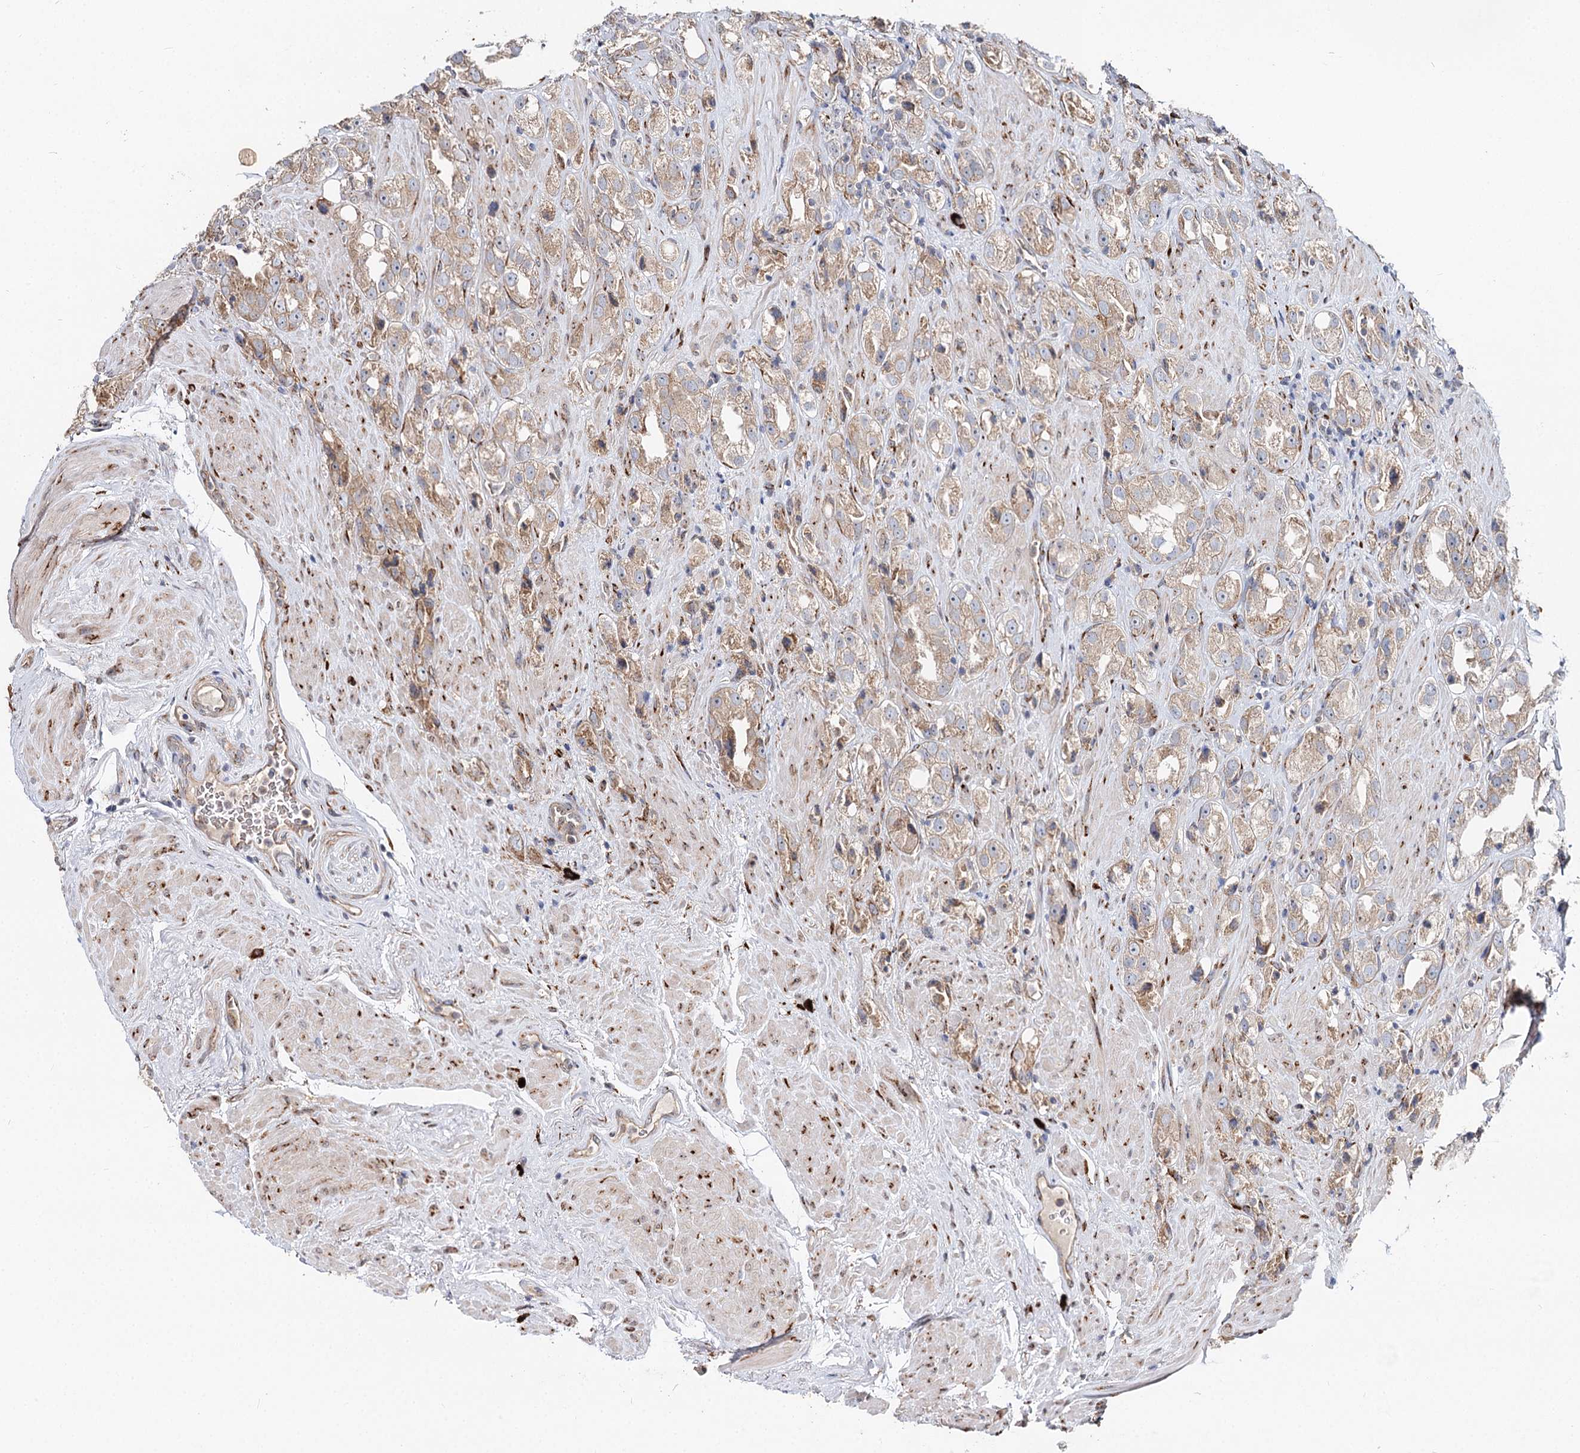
{"staining": {"intensity": "weak", "quantity": "<25%", "location": "cytoplasmic/membranous"}, "tissue": "prostate cancer", "cell_type": "Tumor cells", "image_type": "cancer", "snomed": [{"axis": "morphology", "description": "Adenocarcinoma, NOS"}, {"axis": "topography", "description": "Prostate"}], "caption": "High magnification brightfield microscopy of prostate cancer stained with DAB (3,3'-diaminobenzidine) (brown) and counterstained with hematoxylin (blue): tumor cells show no significant positivity.", "gene": "SPART", "patient": {"sex": "male", "age": 79}}